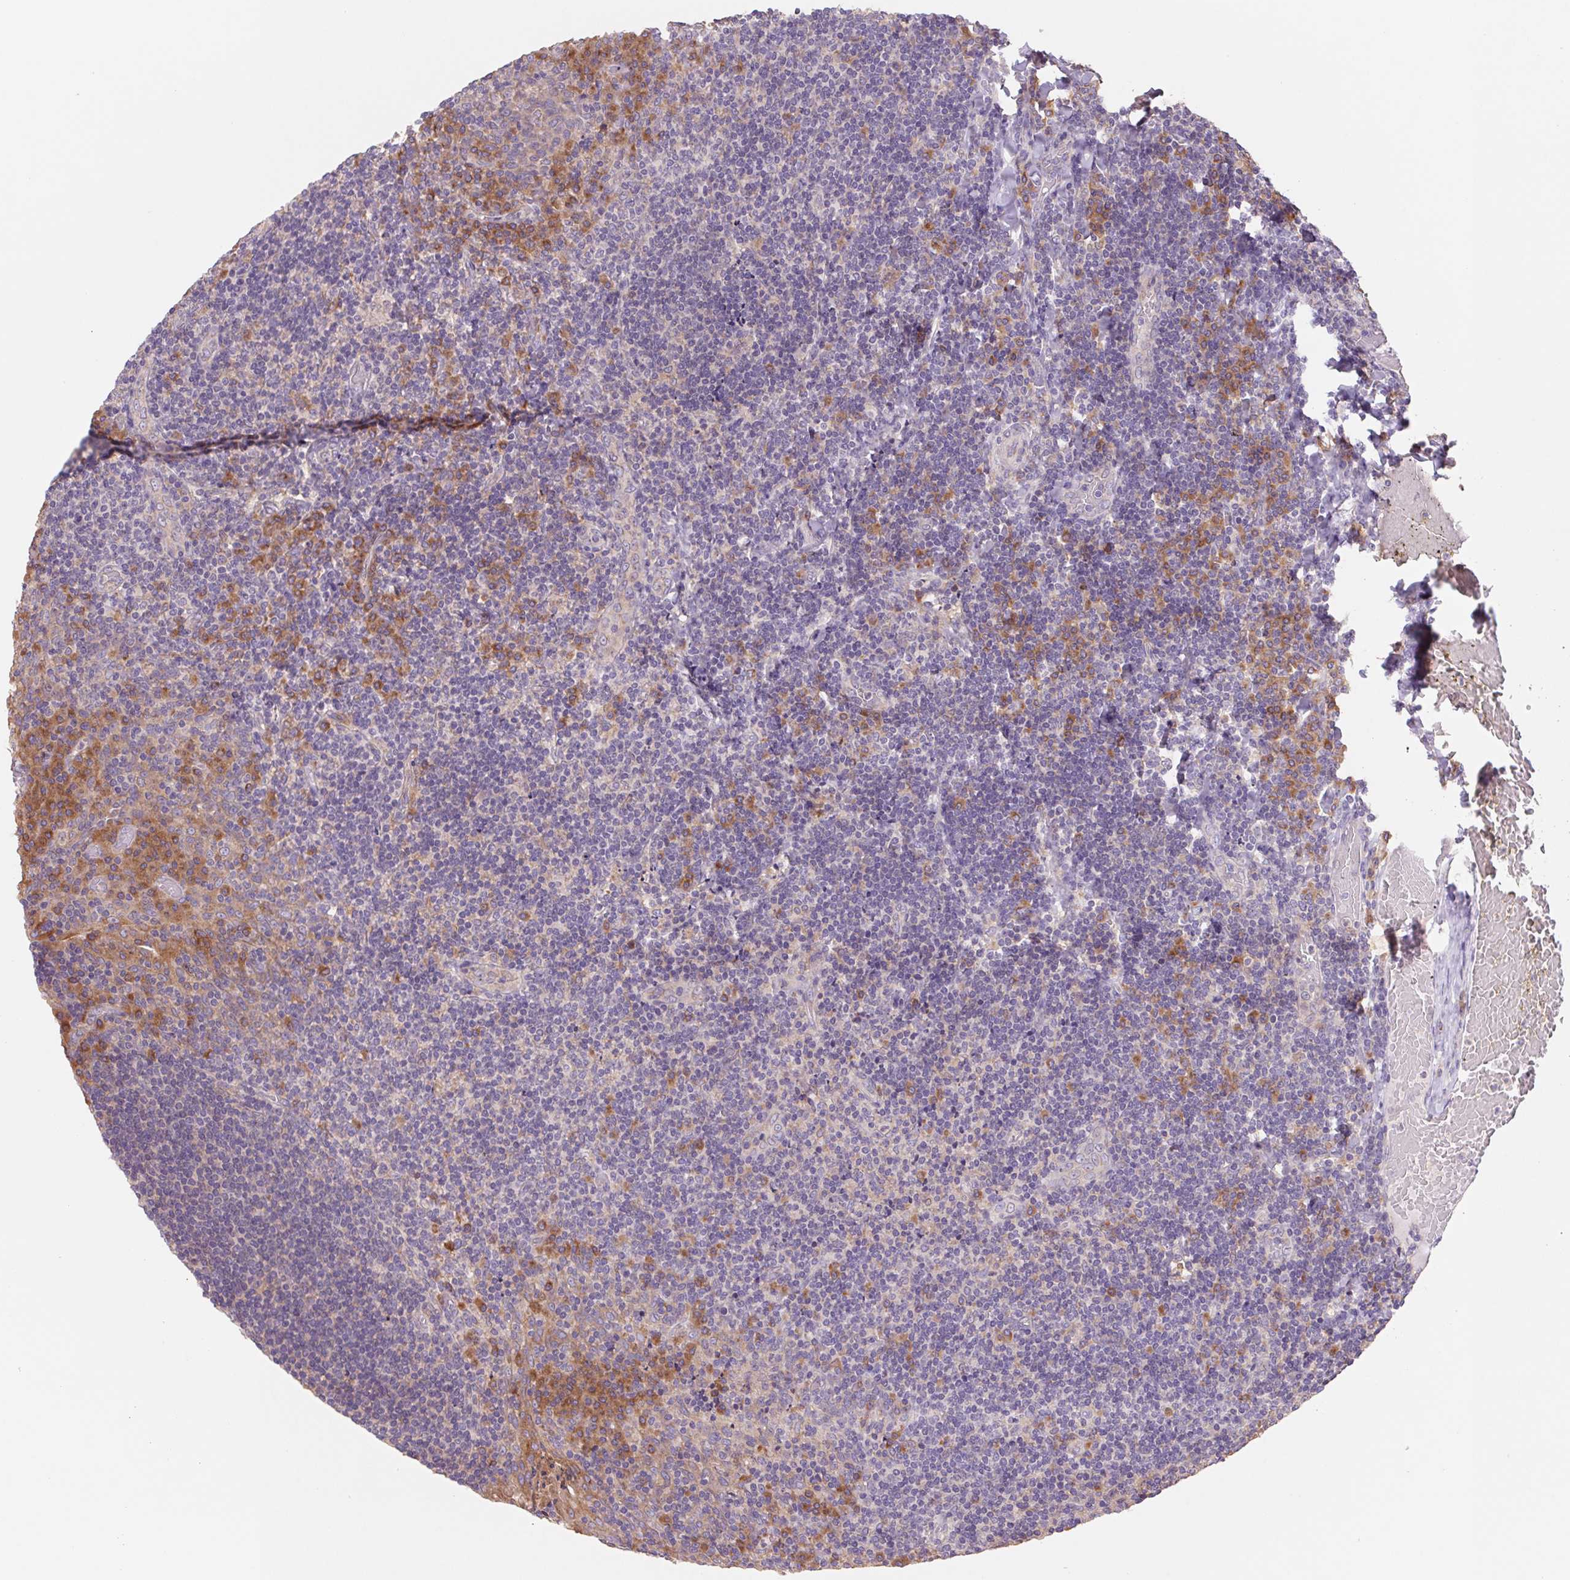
{"staining": {"intensity": "weak", "quantity": "<25%", "location": "cytoplasmic/membranous"}, "tissue": "tonsil", "cell_type": "Germinal center cells", "image_type": "normal", "snomed": [{"axis": "morphology", "description": "Normal tissue, NOS"}, {"axis": "topography", "description": "Tonsil"}], "caption": "IHC of normal tonsil shows no staining in germinal center cells. (DAB immunohistochemistry, high magnification).", "gene": "RAB1A", "patient": {"sex": "male", "age": 17}}